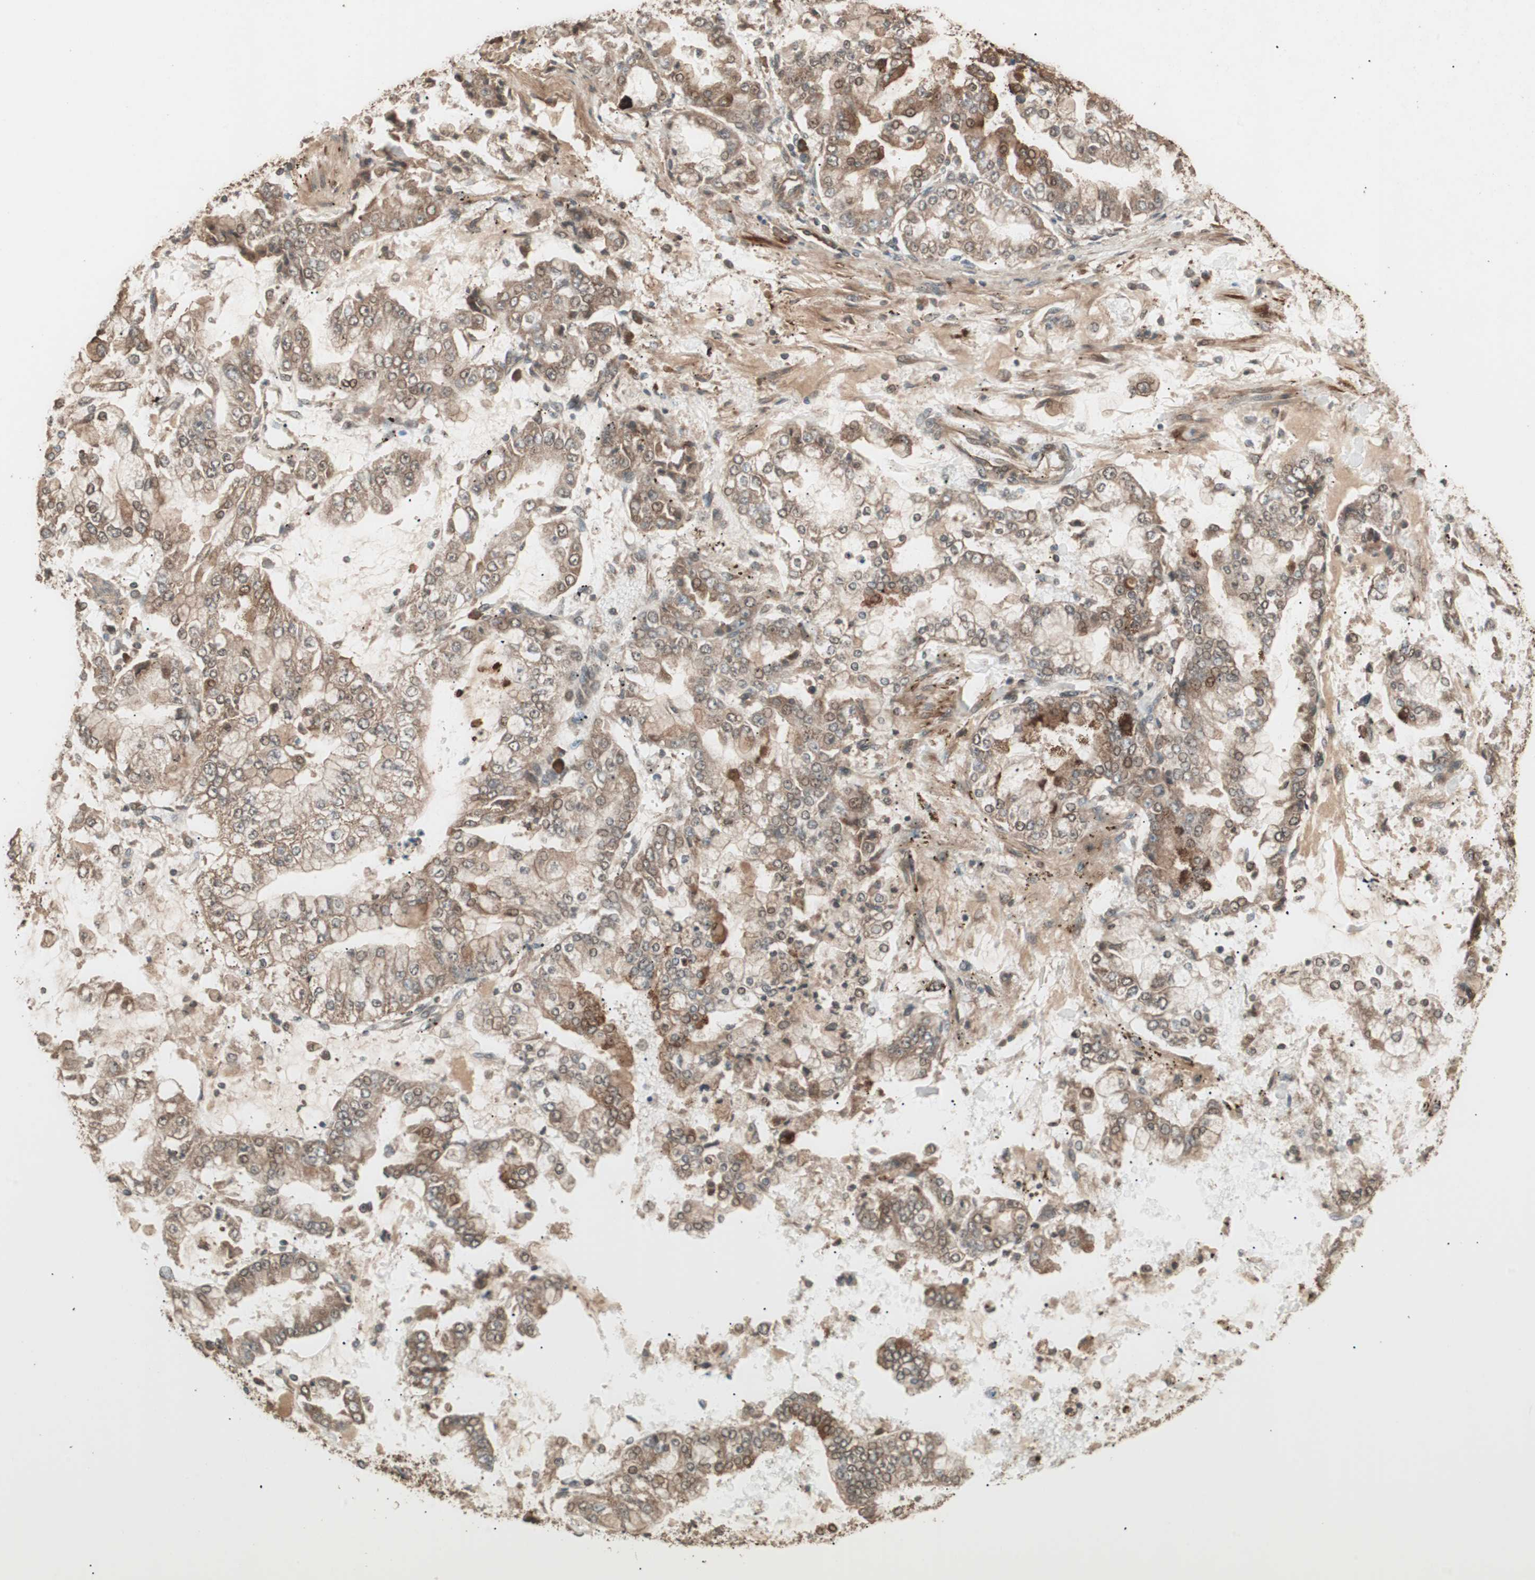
{"staining": {"intensity": "moderate", "quantity": "25%-75%", "location": "cytoplasmic/membranous"}, "tissue": "stomach cancer", "cell_type": "Tumor cells", "image_type": "cancer", "snomed": [{"axis": "morphology", "description": "Adenocarcinoma, NOS"}, {"axis": "topography", "description": "Stomach"}], "caption": "Human adenocarcinoma (stomach) stained with a brown dye displays moderate cytoplasmic/membranous positive positivity in about 25%-75% of tumor cells.", "gene": "CCN4", "patient": {"sex": "male", "age": 76}}